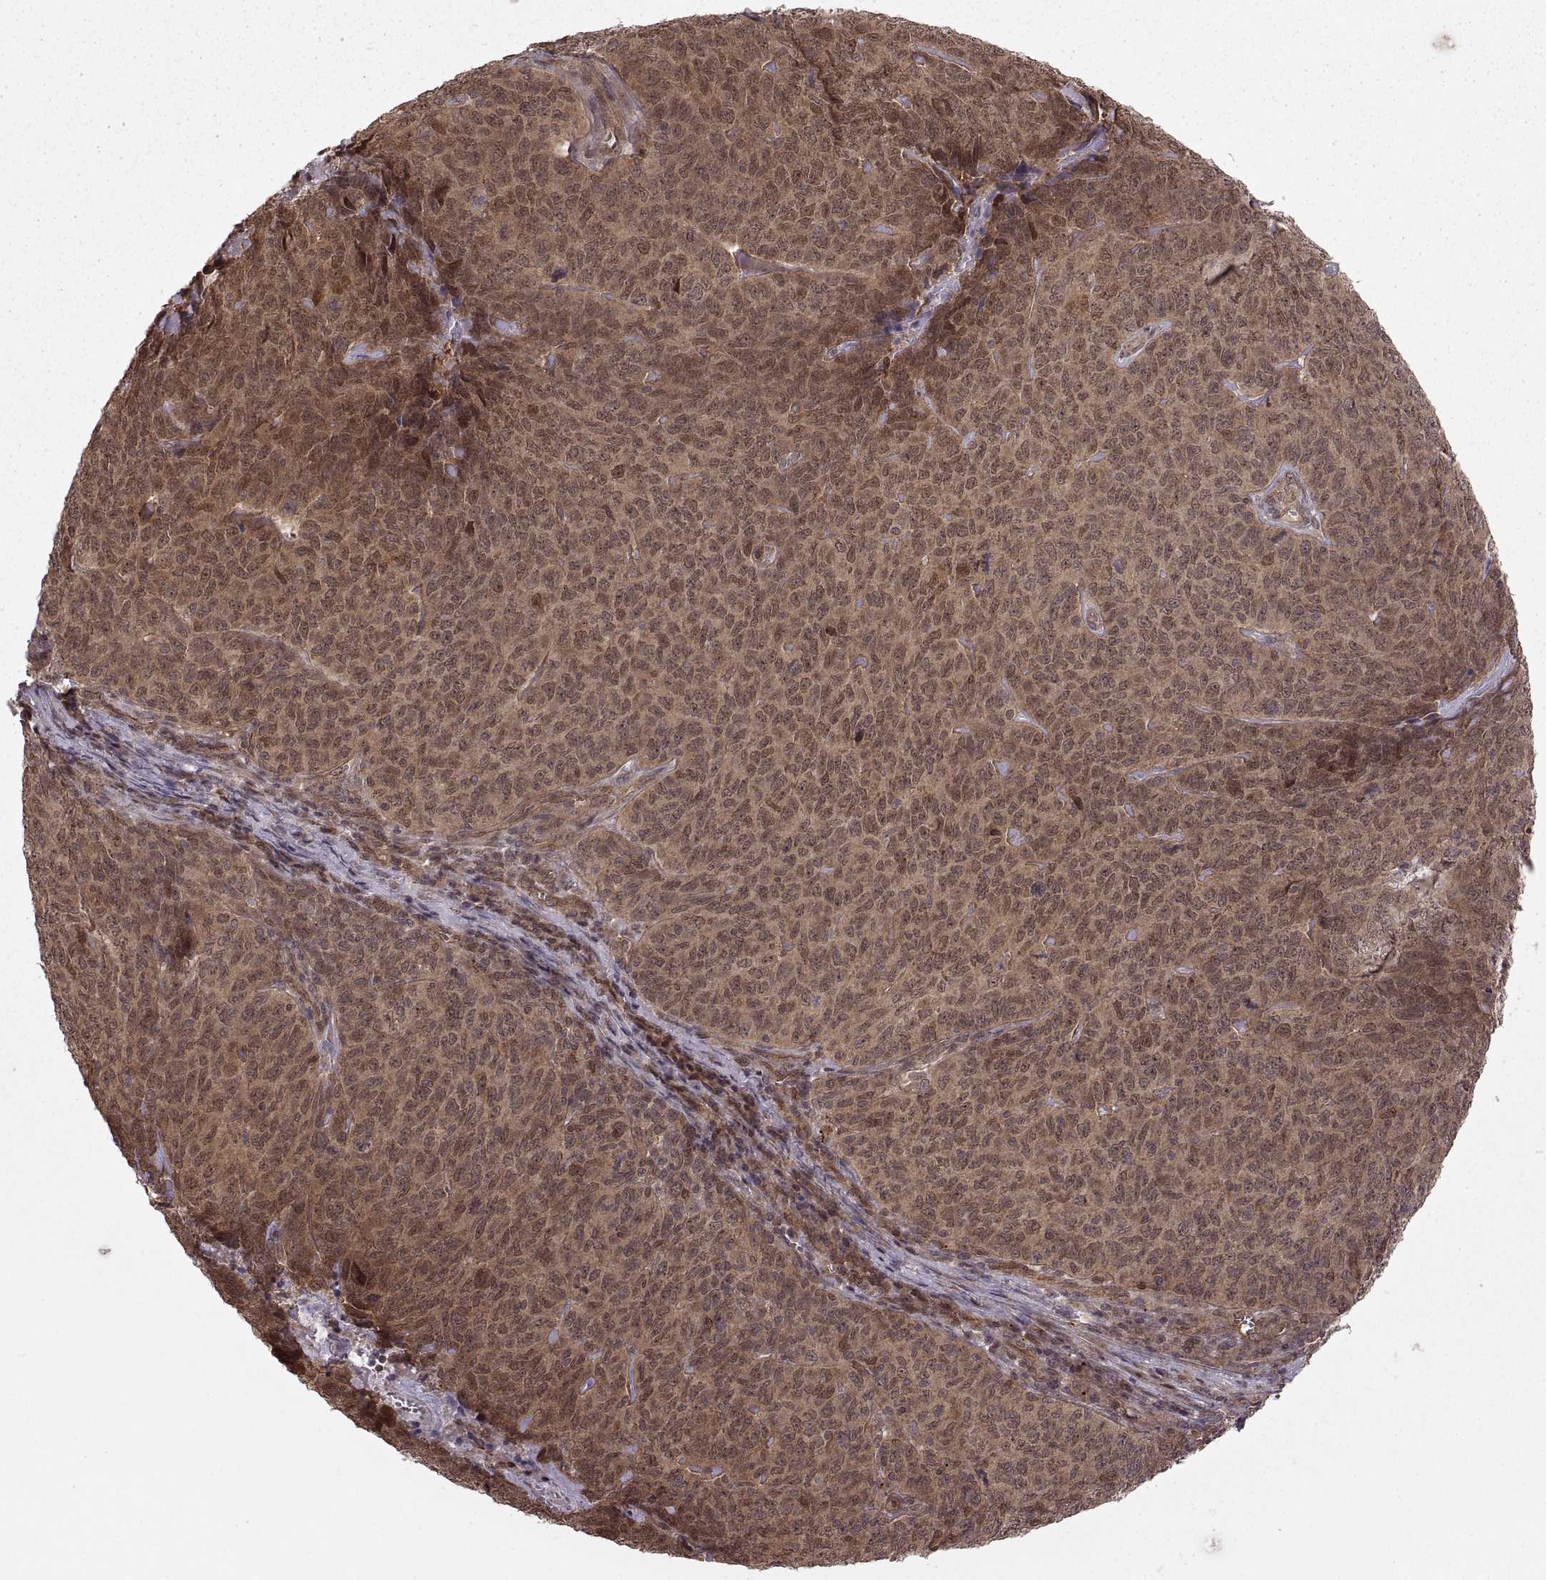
{"staining": {"intensity": "moderate", "quantity": ">75%", "location": "cytoplasmic/membranous"}, "tissue": "skin cancer", "cell_type": "Tumor cells", "image_type": "cancer", "snomed": [{"axis": "morphology", "description": "Squamous cell carcinoma, NOS"}, {"axis": "topography", "description": "Skin"}, {"axis": "topography", "description": "Anal"}], "caption": "IHC of human skin cancer demonstrates medium levels of moderate cytoplasmic/membranous positivity in about >75% of tumor cells.", "gene": "DEDD", "patient": {"sex": "female", "age": 51}}